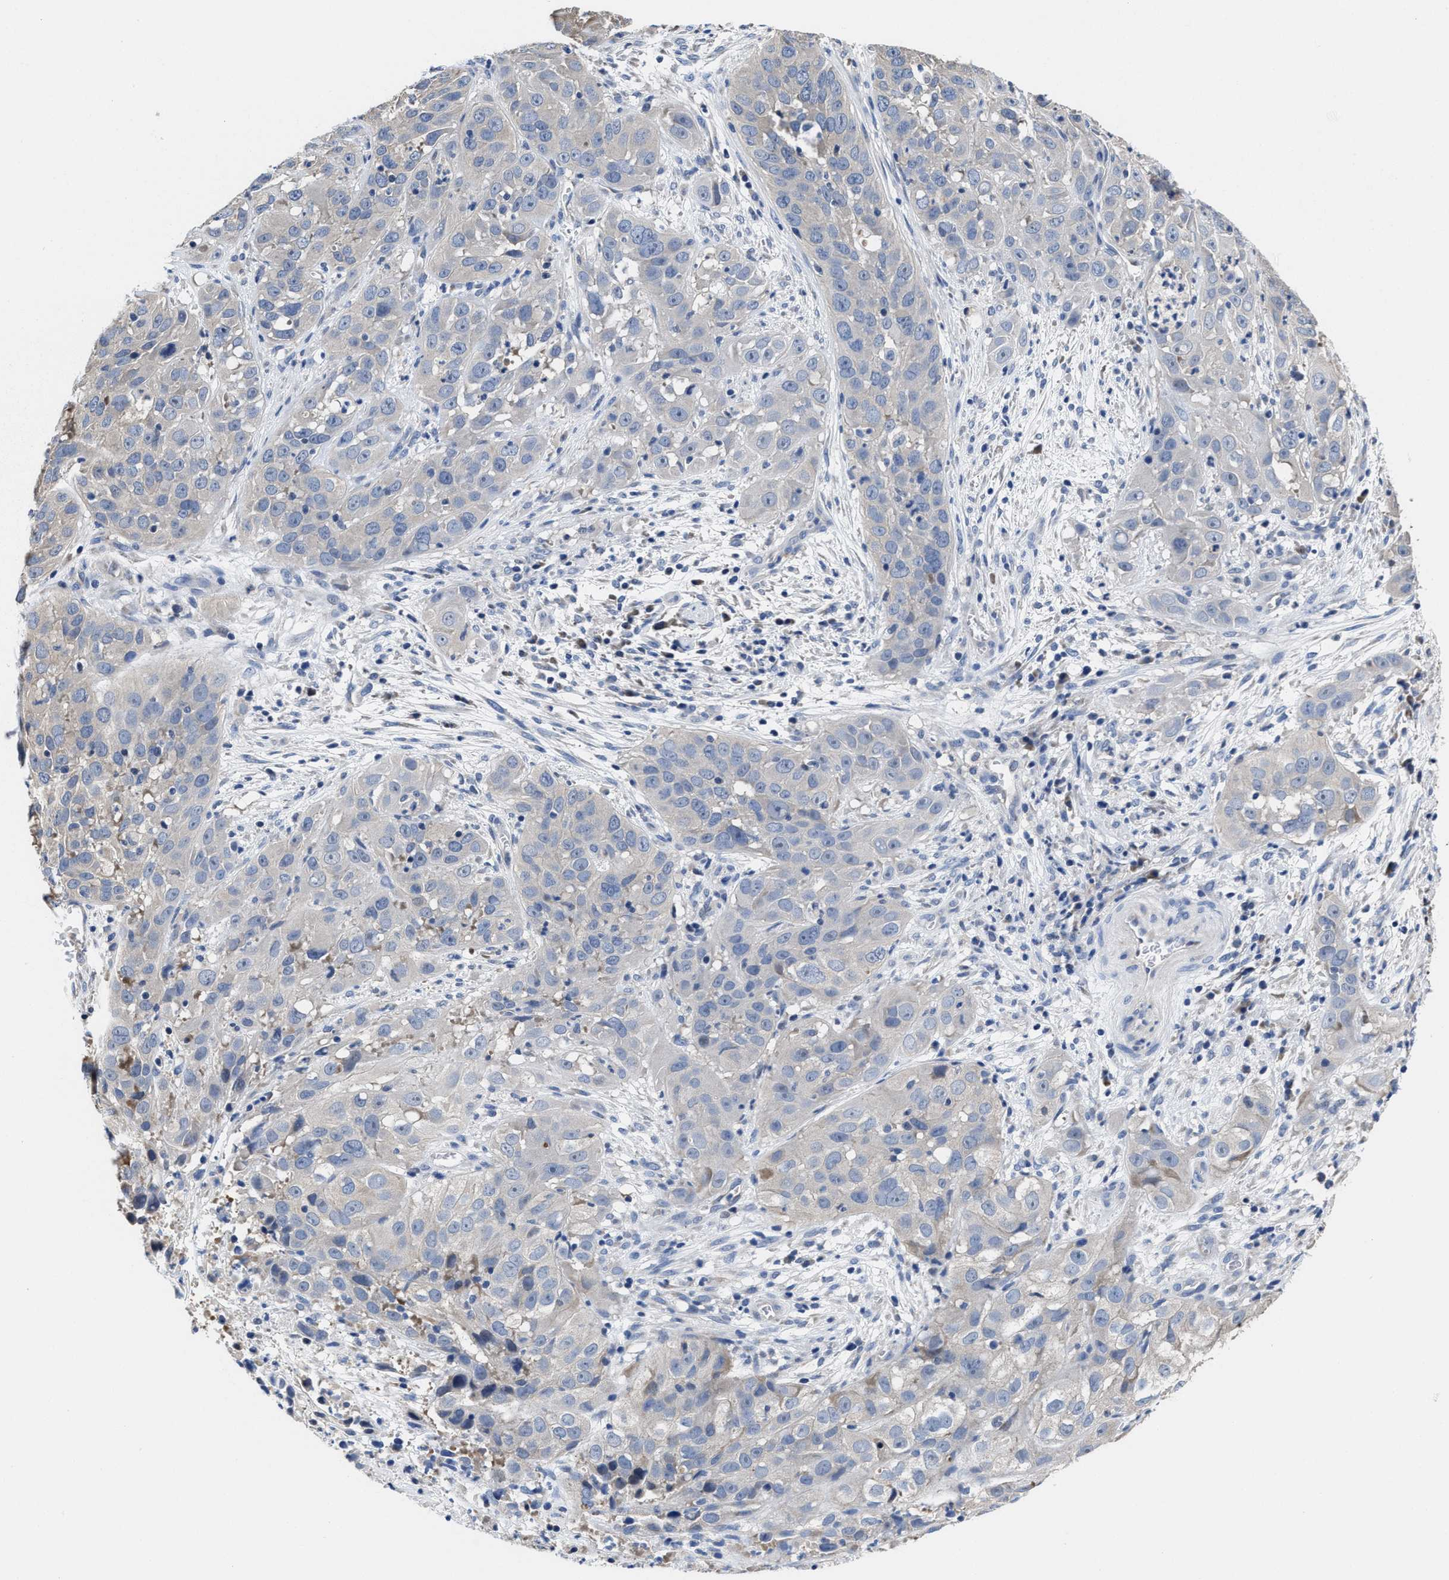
{"staining": {"intensity": "negative", "quantity": "none", "location": "none"}, "tissue": "cervical cancer", "cell_type": "Tumor cells", "image_type": "cancer", "snomed": [{"axis": "morphology", "description": "Squamous cell carcinoma, NOS"}, {"axis": "topography", "description": "Cervix"}], "caption": "This micrograph is of cervical squamous cell carcinoma stained with immunohistochemistry to label a protein in brown with the nuclei are counter-stained blue. There is no positivity in tumor cells.", "gene": "HOOK1", "patient": {"sex": "female", "age": 32}}